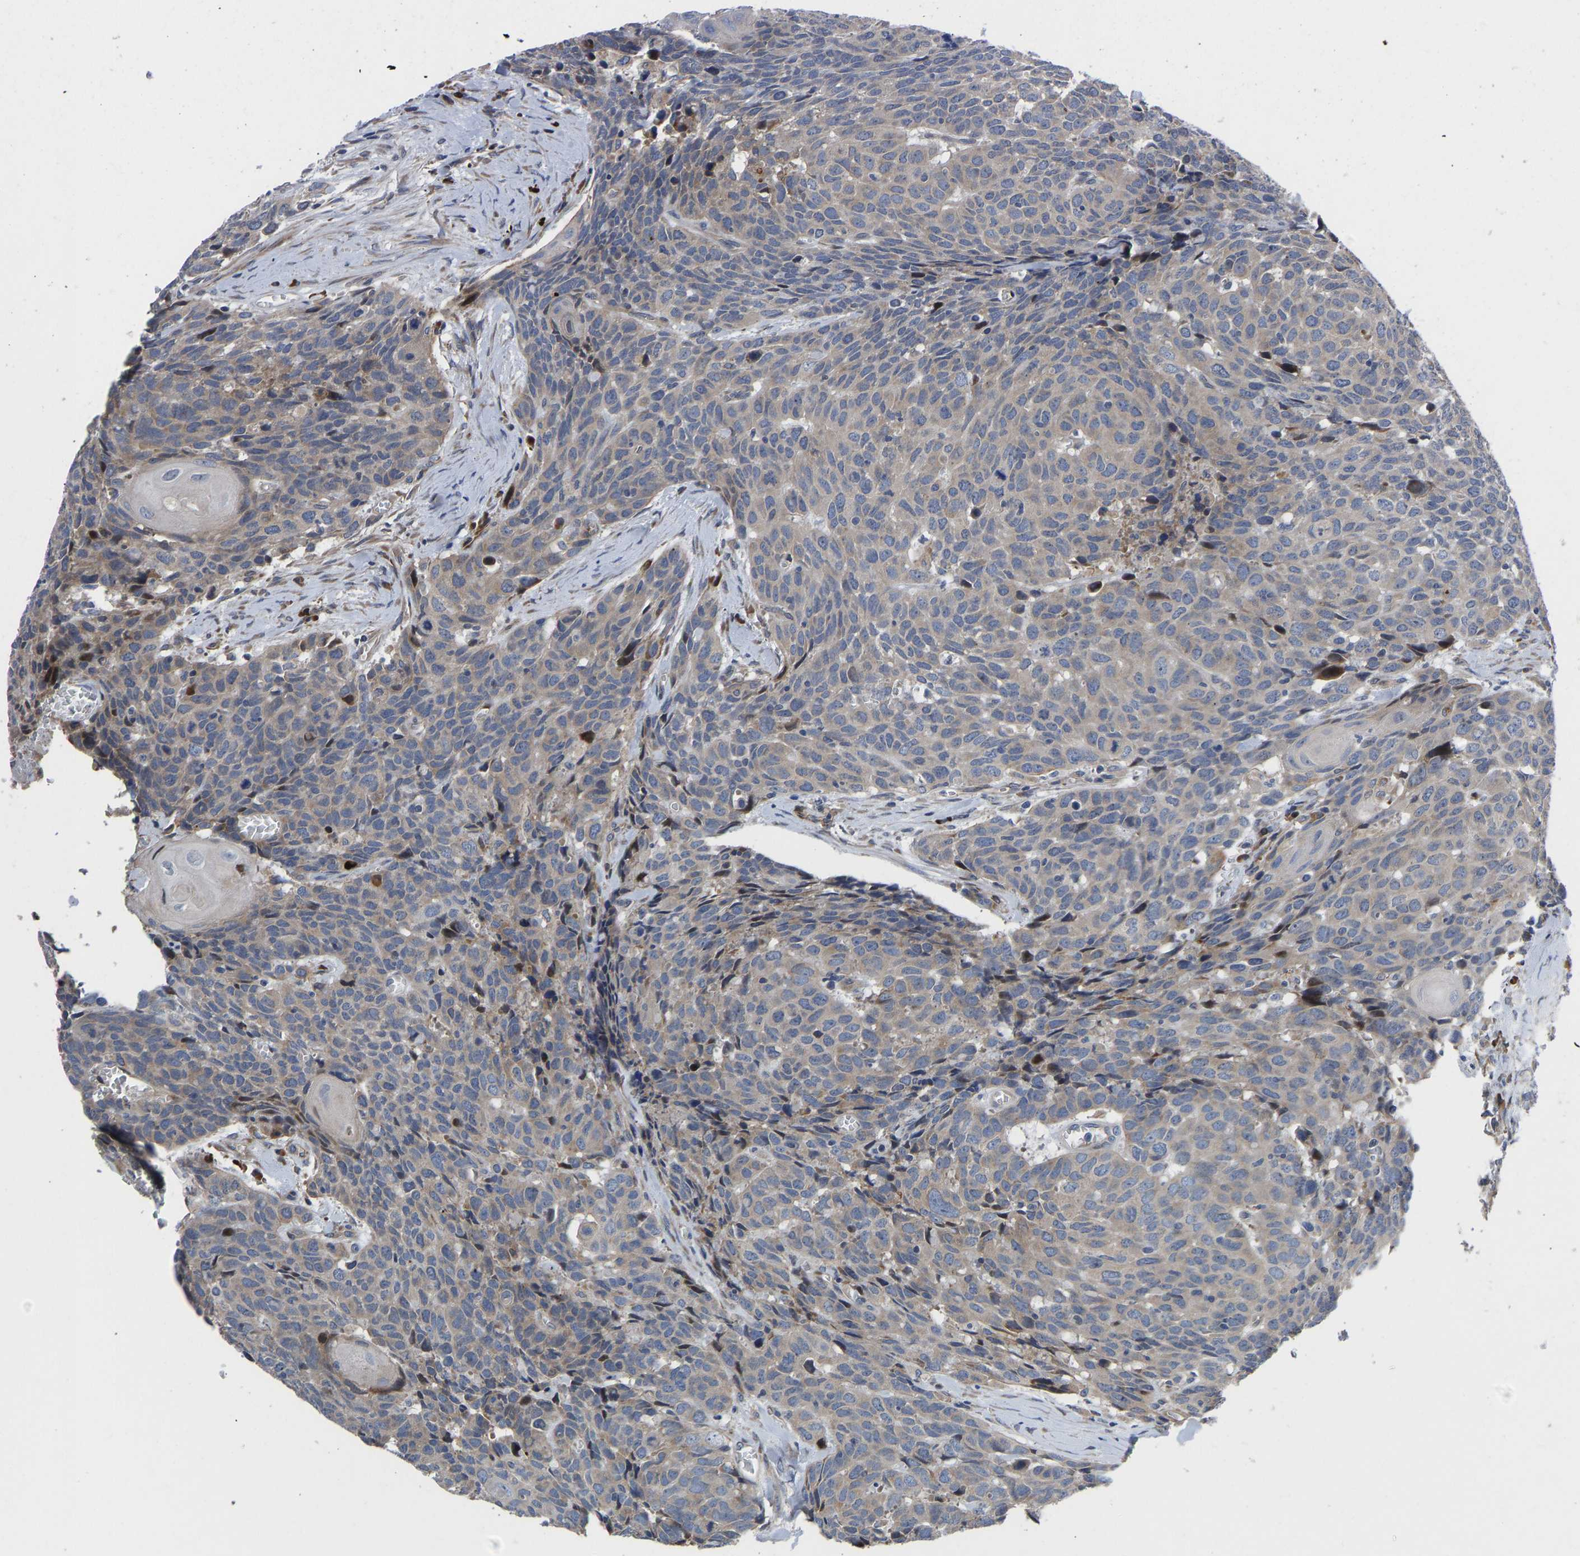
{"staining": {"intensity": "weak", "quantity": "25%-75%", "location": "cytoplasmic/membranous"}, "tissue": "head and neck cancer", "cell_type": "Tumor cells", "image_type": "cancer", "snomed": [{"axis": "morphology", "description": "Squamous cell carcinoma, NOS"}, {"axis": "topography", "description": "Head-Neck"}], "caption": "A photomicrograph showing weak cytoplasmic/membranous positivity in about 25%-75% of tumor cells in head and neck cancer (squamous cell carcinoma), as visualized by brown immunohistochemical staining.", "gene": "TMEM38B", "patient": {"sex": "male", "age": 66}}